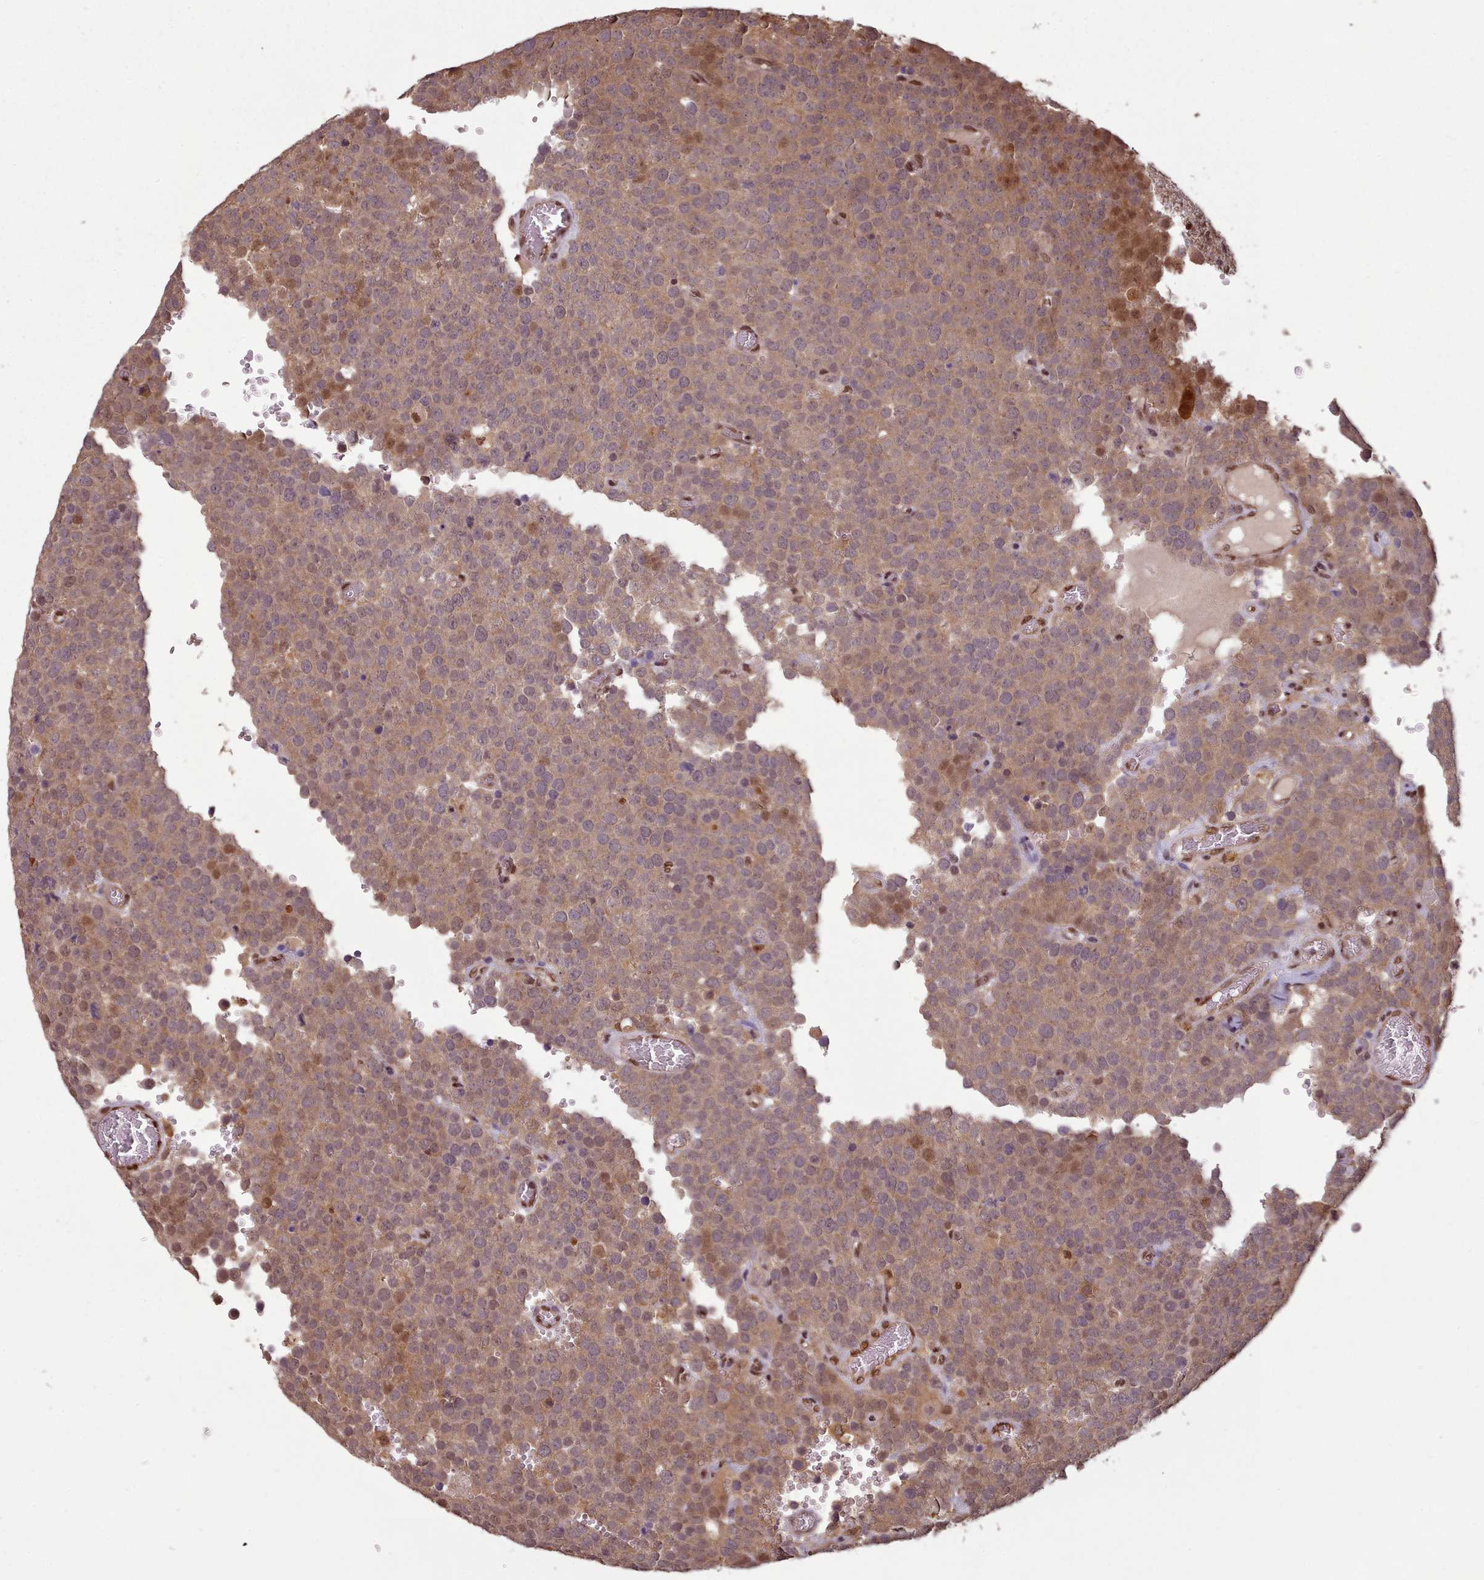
{"staining": {"intensity": "moderate", "quantity": "25%-75%", "location": "cytoplasmic/membranous,nuclear"}, "tissue": "testis cancer", "cell_type": "Tumor cells", "image_type": "cancer", "snomed": [{"axis": "morphology", "description": "Normal tissue, NOS"}, {"axis": "morphology", "description": "Seminoma, NOS"}, {"axis": "topography", "description": "Testis"}], "caption": "Testis cancer (seminoma) stained with DAB (3,3'-diaminobenzidine) IHC displays medium levels of moderate cytoplasmic/membranous and nuclear staining in approximately 25%-75% of tumor cells.", "gene": "RPS27A", "patient": {"sex": "male", "age": 71}}